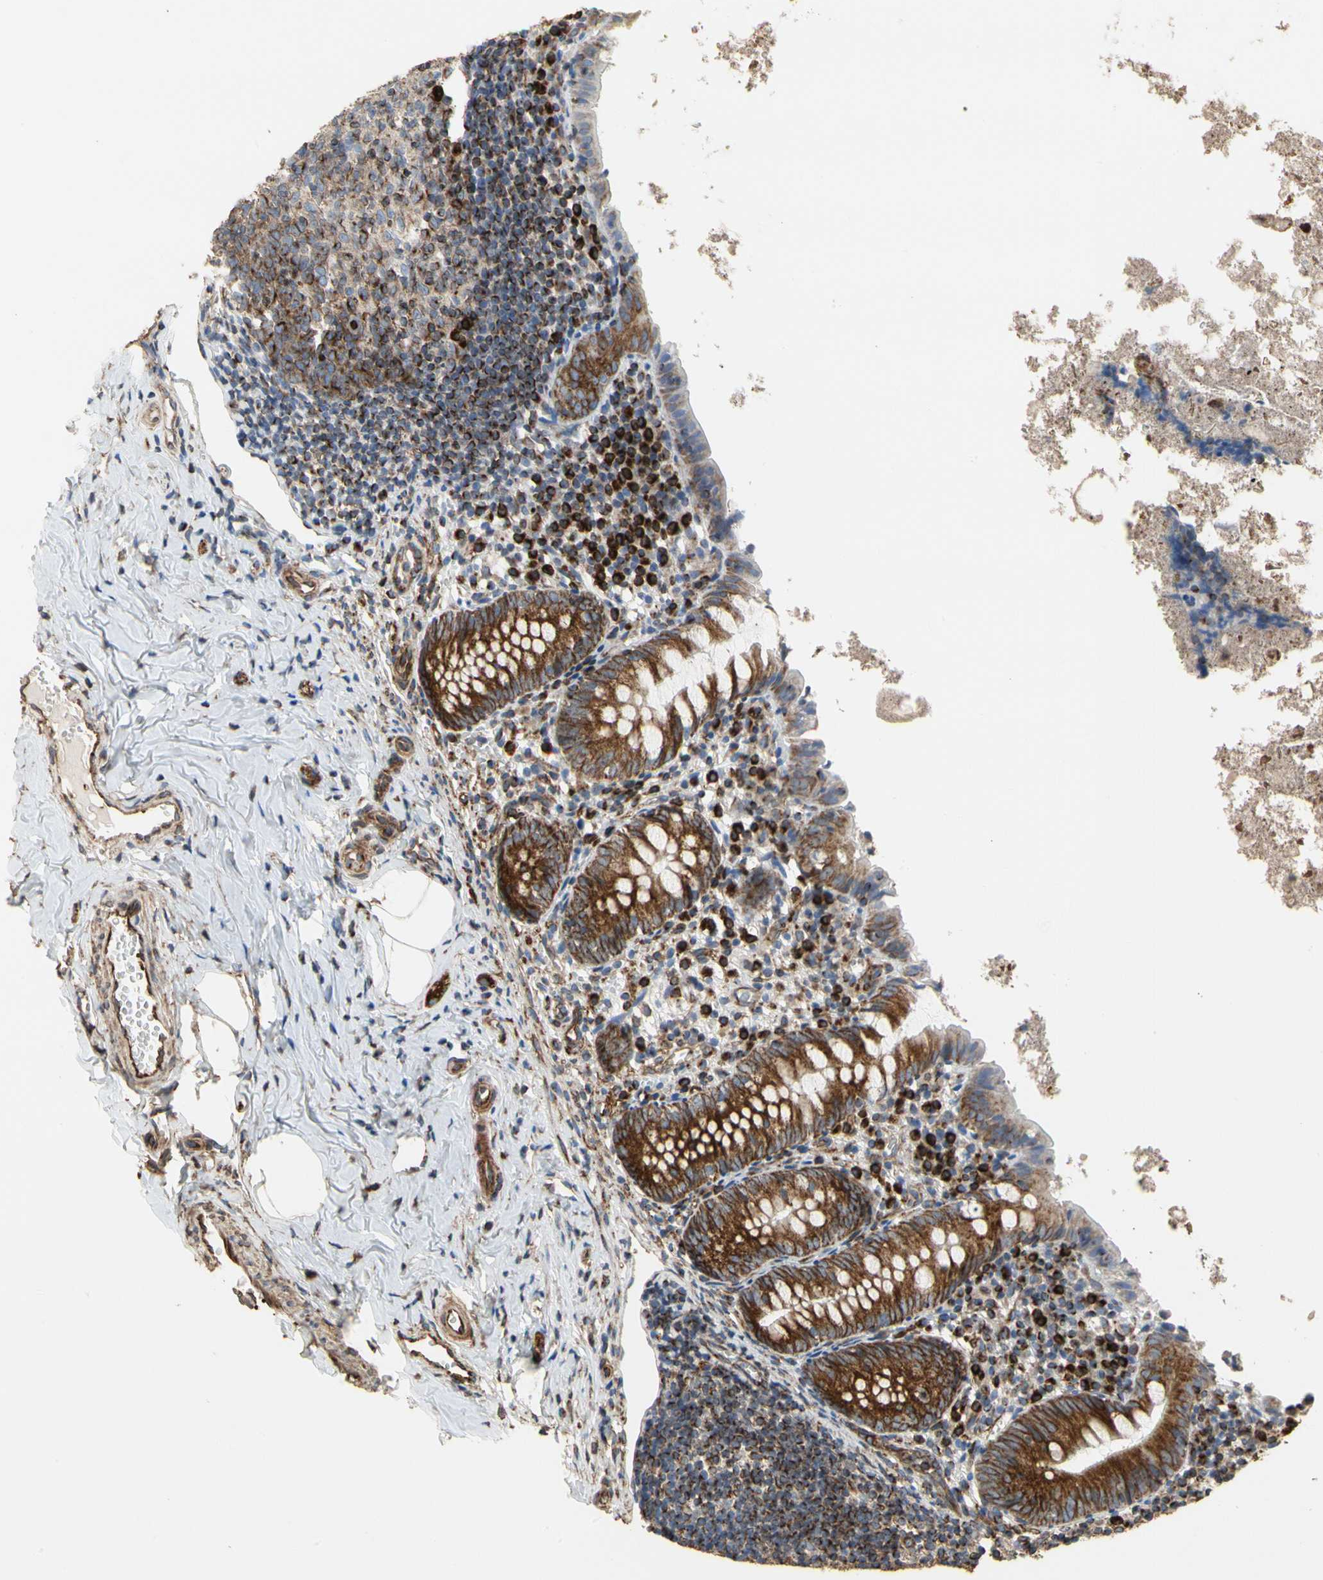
{"staining": {"intensity": "moderate", "quantity": ">75%", "location": "cytoplasmic/membranous"}, "tissue": "appendix", "cell_type": "Glandular cells", "image_type": "normal", "snomed": [{"axis": "morphology", "description": "Normal tissue, NOS"}, {"axis": "topography", "description": "Appendix"}], "caption": "Brown immunohistochemical staining in benign human appendix displays moderate cytoplasmic/membranous staining in approximately >75% of glandular cells.", "gene": "TUBA1A", "patient": {"sex": "female", "age": 10}}